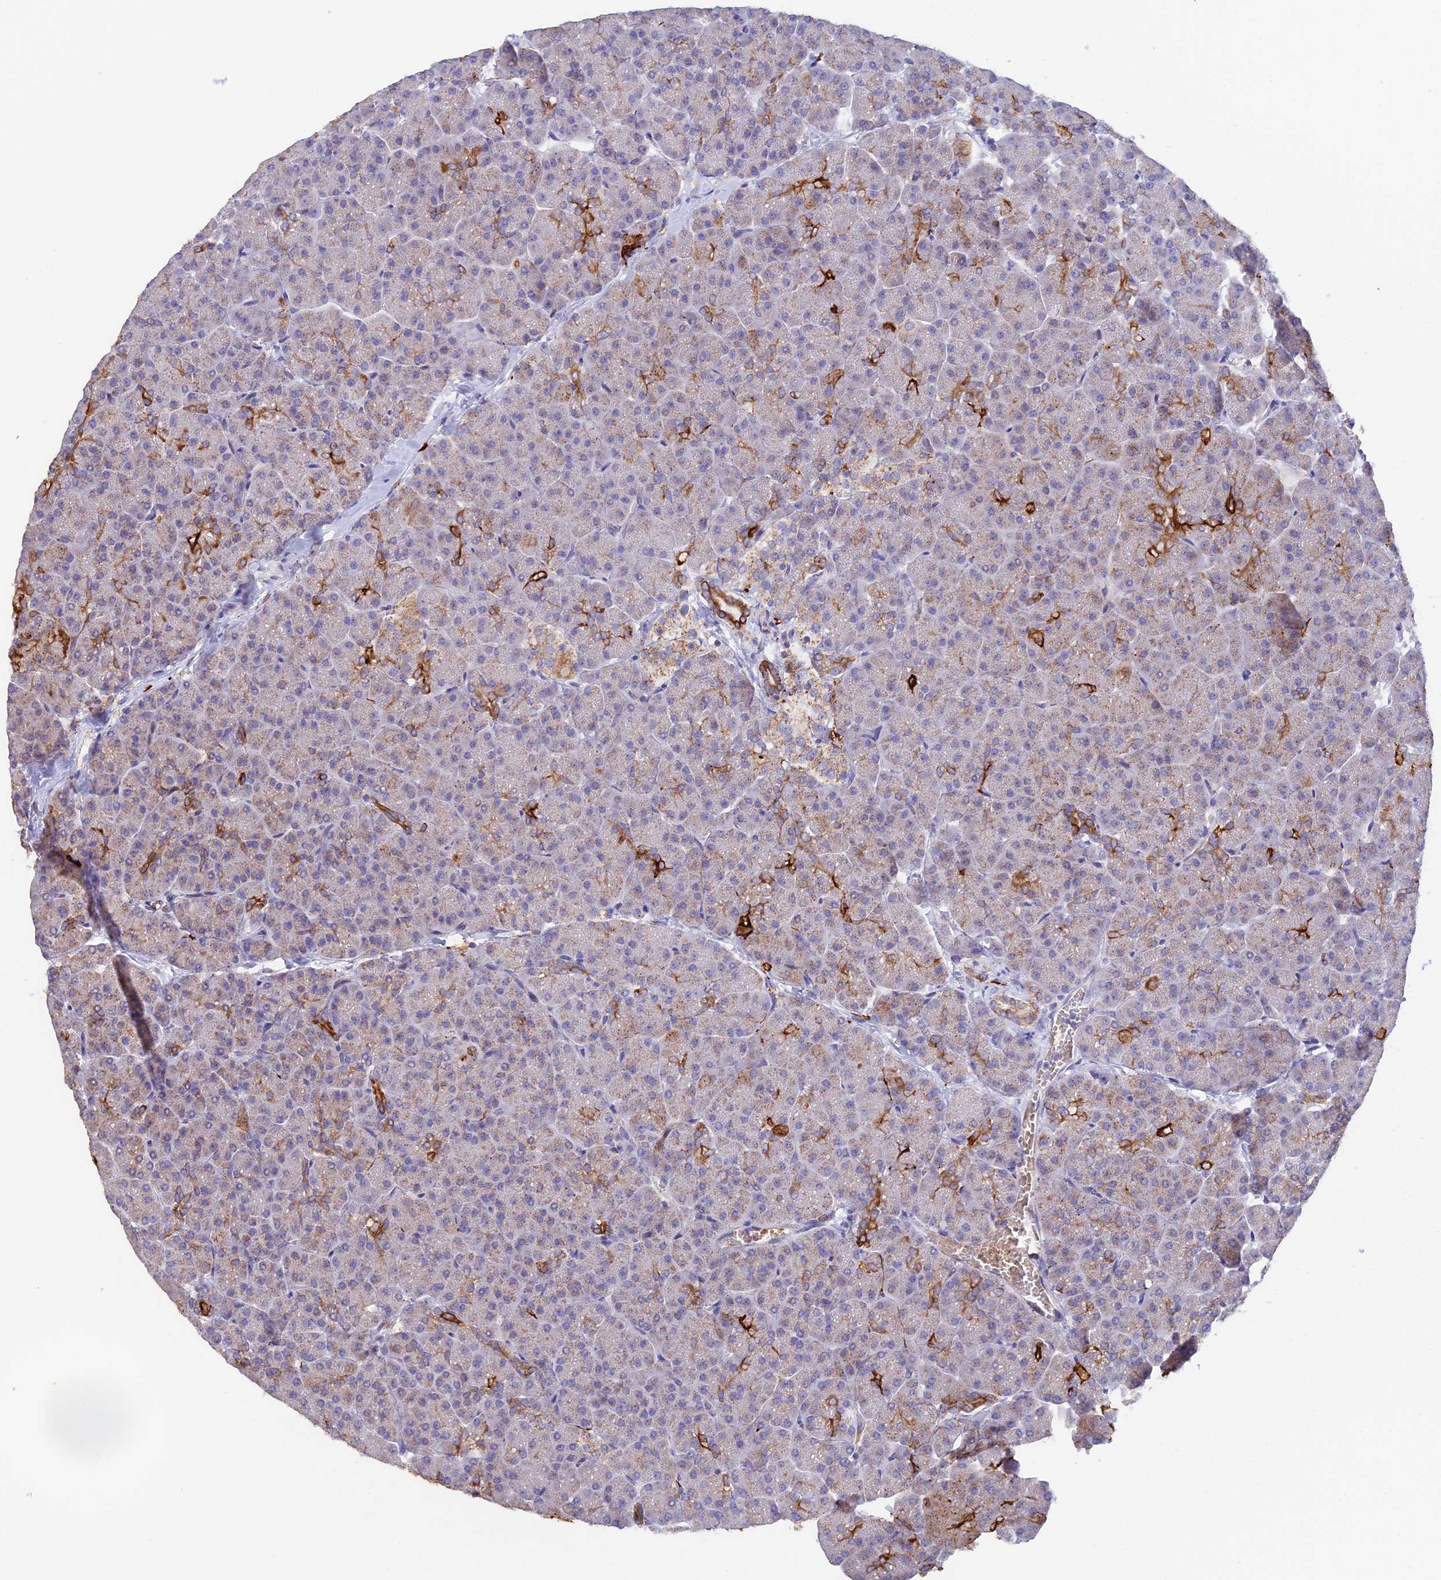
{"staining": {"intensity": "moderate", "quantity": "25%-75%", "location": "cytoplasmic/membranous"}, "tissue": "pancreas", "cell_type": "Exocrine glandular cells", "image_type": "normal", "snomed": [{"axis": "morphology", "description": "Normal tissue, NOS"}, {"axis": "topography", "description": "Pancreas"}, {"axis": "topography", "description": "Peripheral nerve tissue"}], "caption": "Exocrine glandular cells demonstrate medium levels of moderate cytoplasmic/membranous positivity in about 25%-75% of cells in benign human pancreas.", "gene": "CSPG4", "patient": {"sex": "male", "age": 54}}